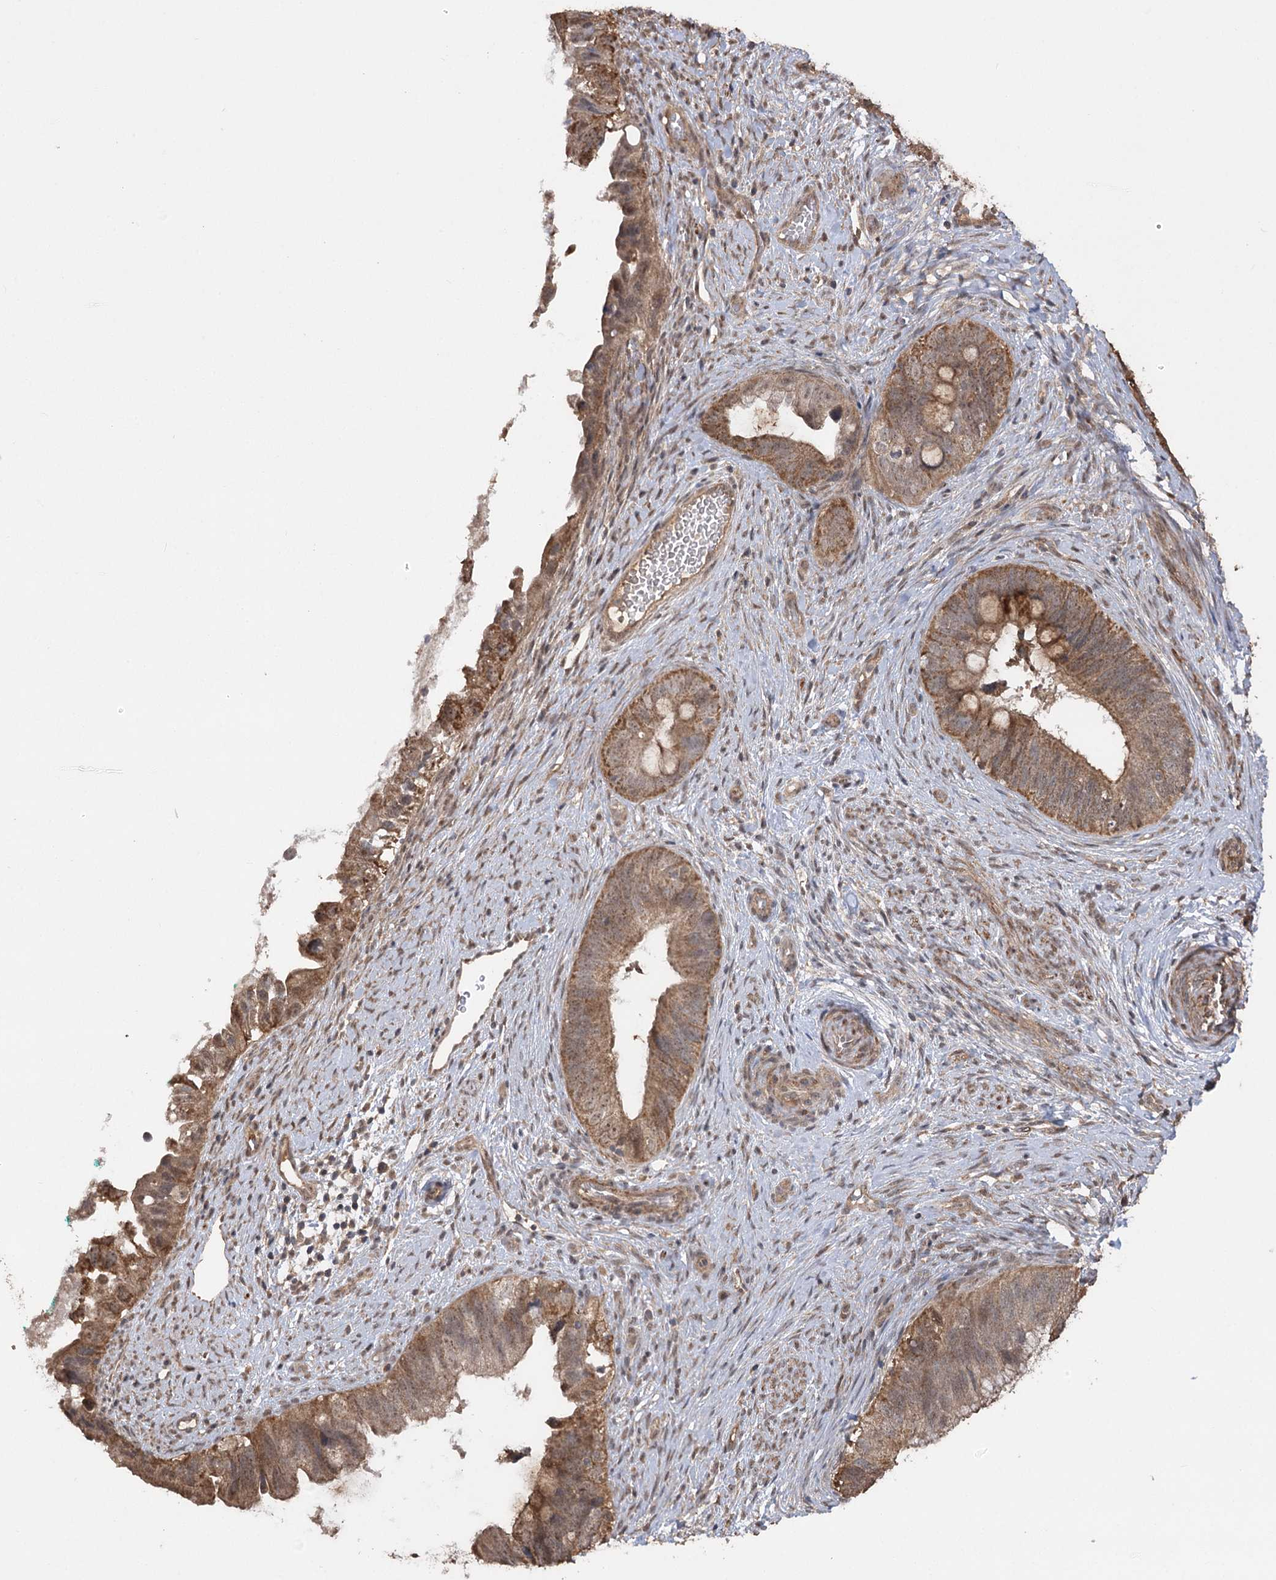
{"staining": {"intensity": "weak", "quantity": ">75%", "location": "cytoplasmic/membranous"}, "tissue": "cervical cancer", "cell_type": "Tumor cells", "image_type": "cancer", "snomed": [{"axis": "morphology", "description": "Adenocarcinoma, NOS"}, {"axis": "topography", "description": "Cervix"}], "caption": "Protein analysis of cervical cancer tissue demonstrates weak cytoplasmic/membranous positivity in about >75% of tumor cells.", "gene": "TENM2", "patient": {"sex": "female", "age": 42}}